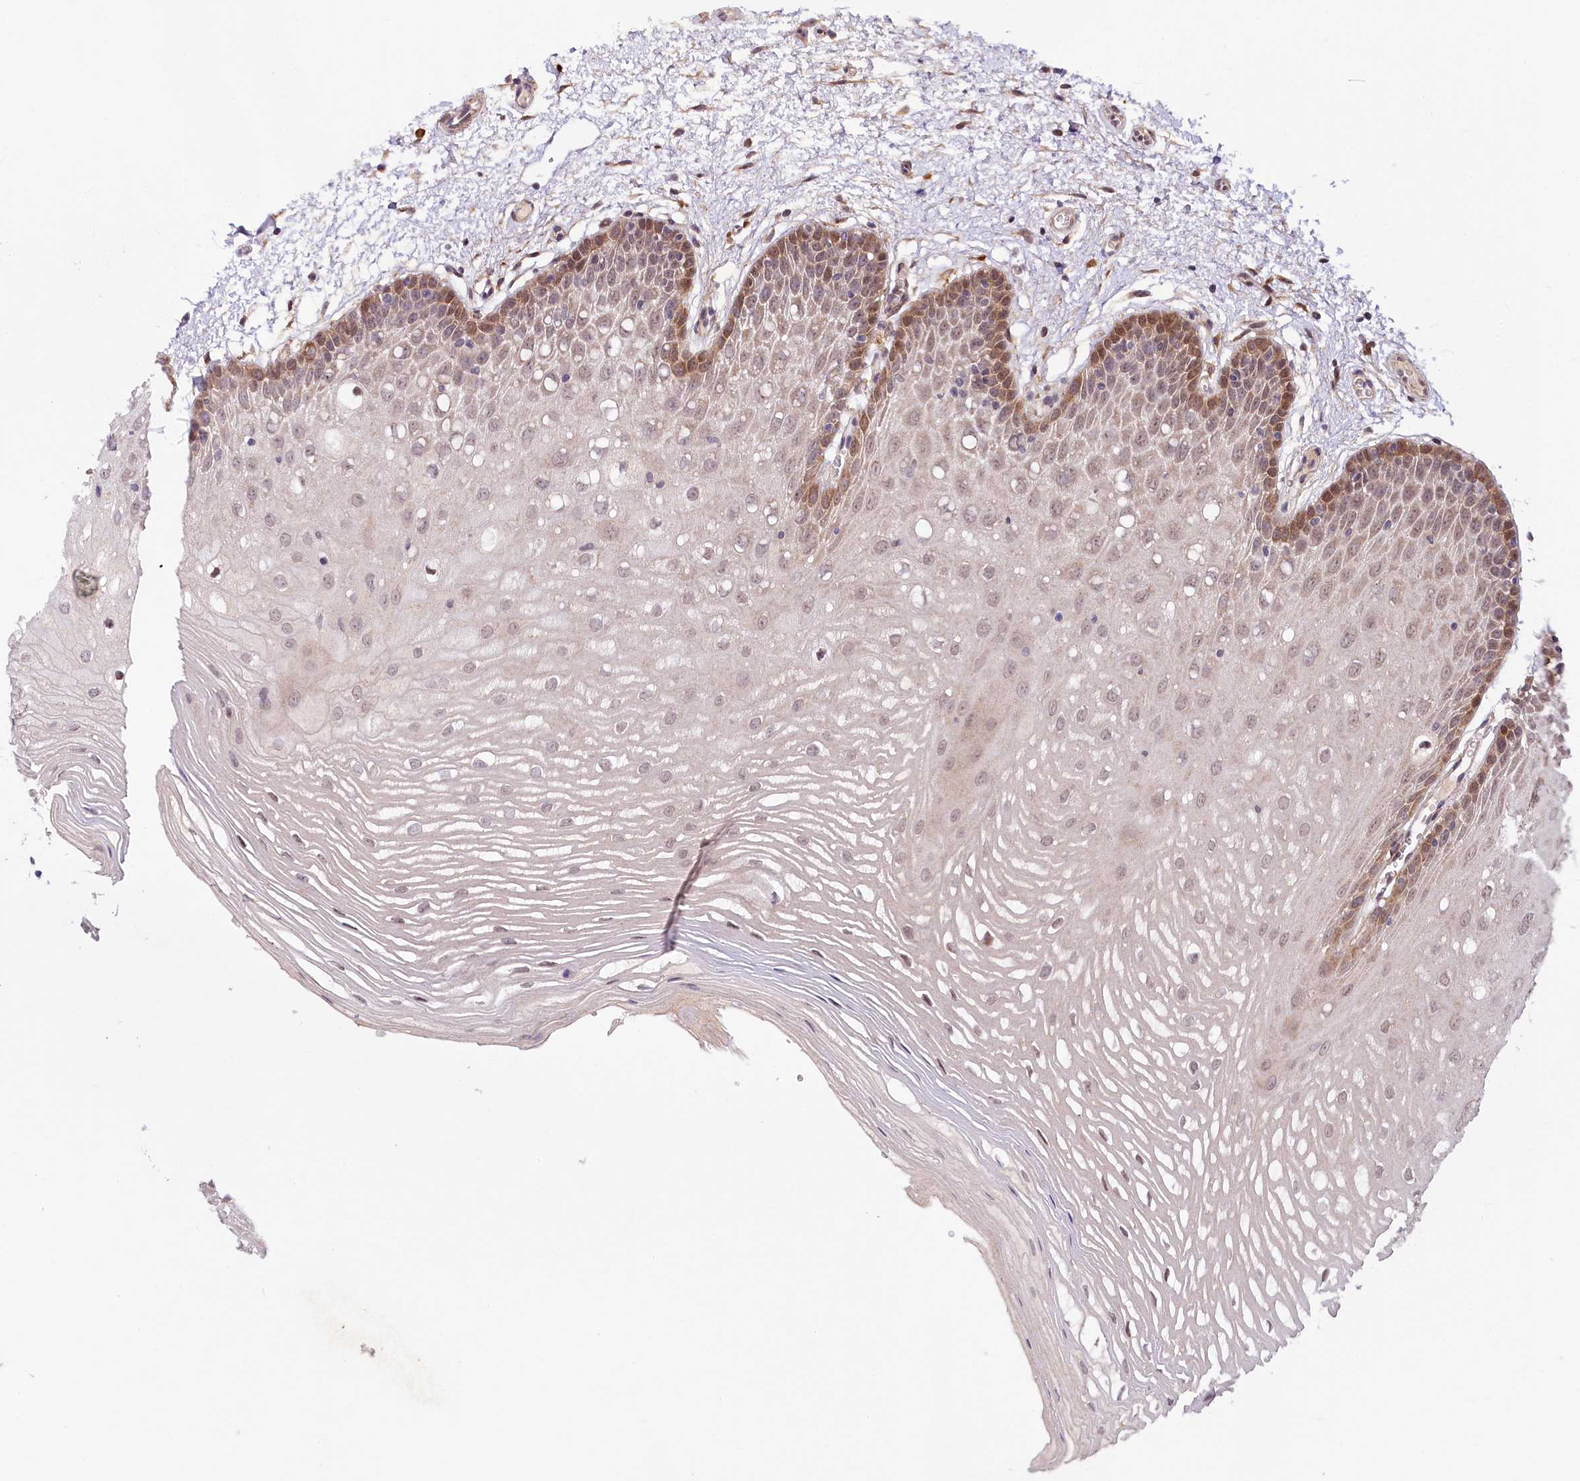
{"staining": {"intensity": "moderate", "quantity": "<25%", "location": "cytoplasmic/membranous,nuclear"}, "tissue": "oral mucosa", "cell_type": "Squamous epithelial cells", "image_type": "normal", "snomed": [{"axis": "morphology", "description": "Normal tissue, NOS"}, {"axis": "topography", "description": "Oral tissue"}, {"axis": "topography", "description": "Tounge, NOS"}], "caption": "High-power microscopy captured an immunohistochemistry (IHC) micrograph of unremarkable oral mucosa, revealing moderate cytoplasmic/membranous,nuclear staining in approximately <25% of squamous epithelial cells.", "gene": "PHLDB1", "patient": {"sex": "female", "age": 73}}